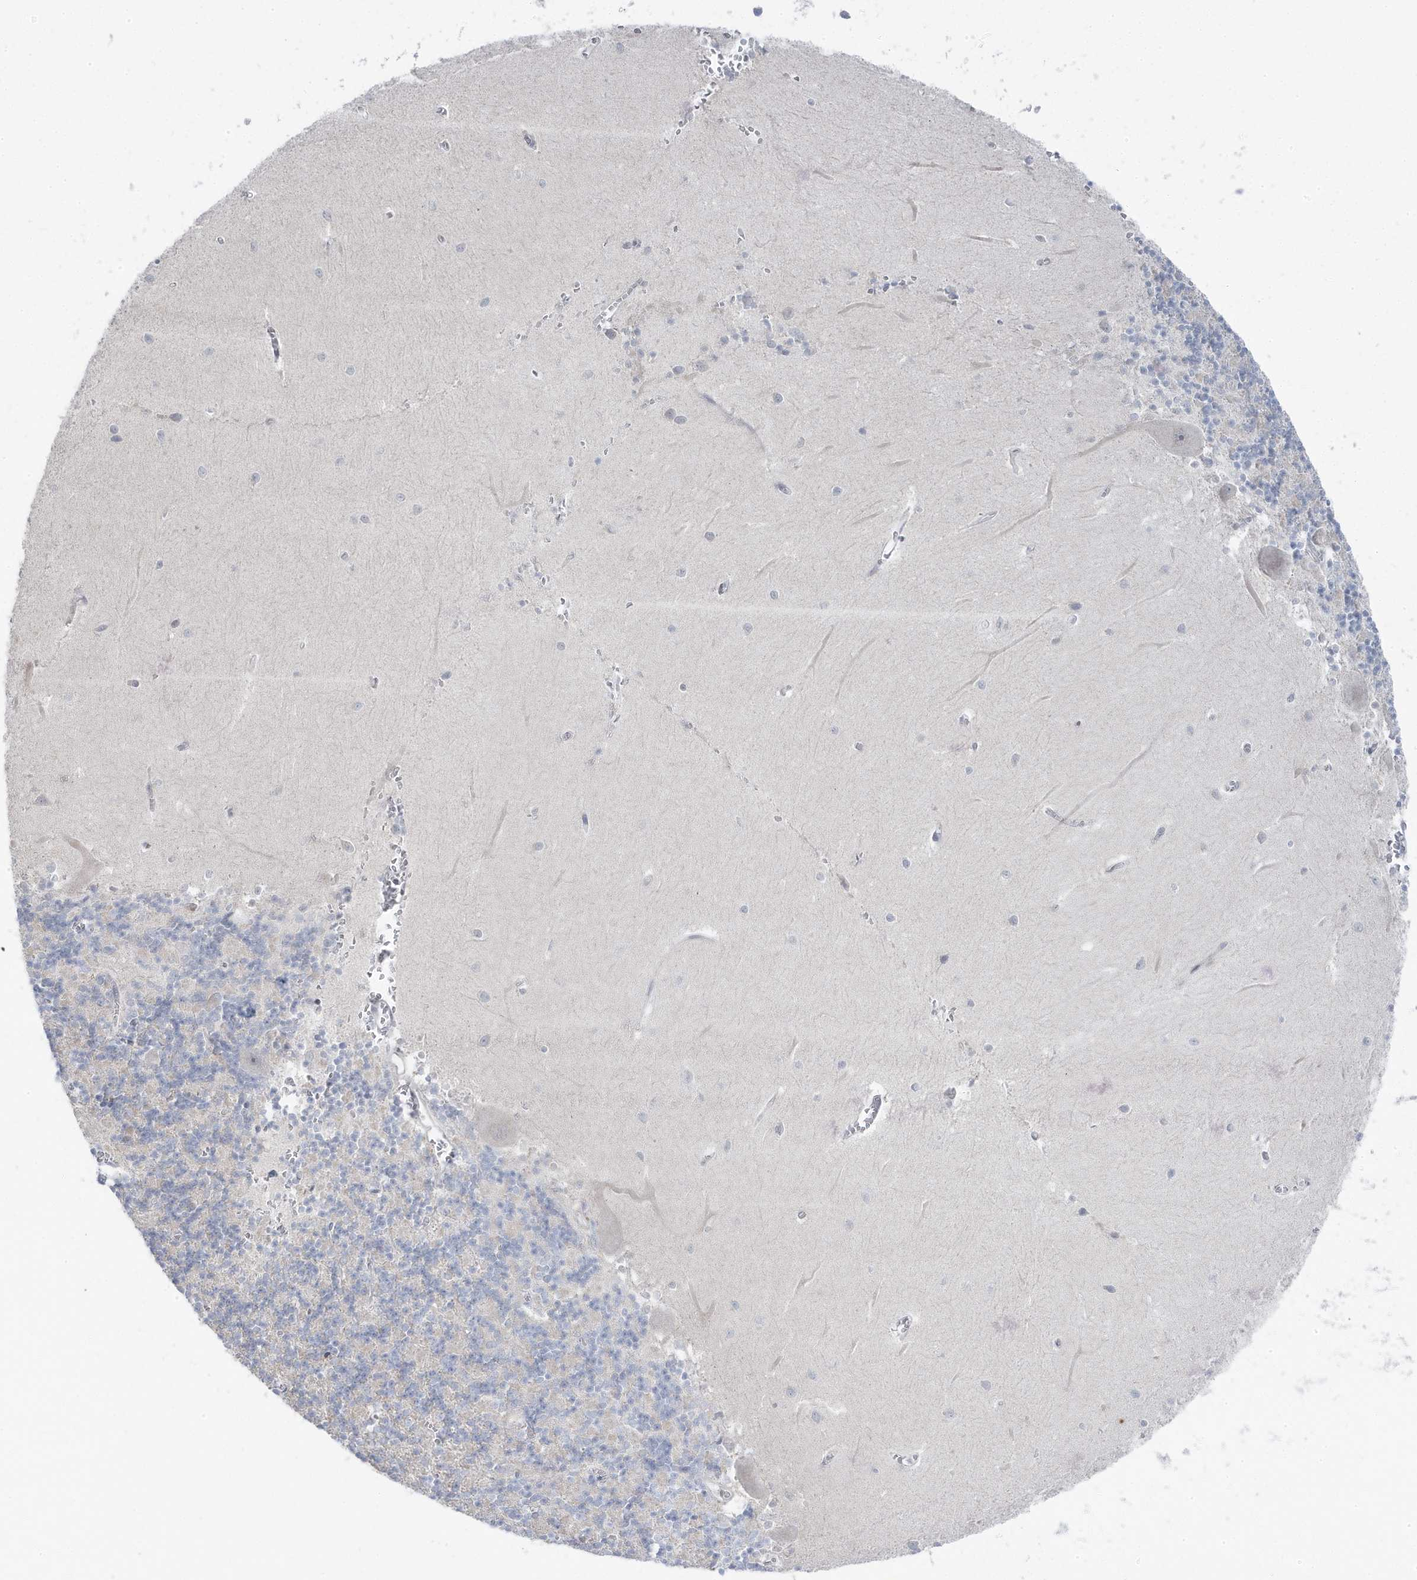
{"staining": {"intensity": "negative", "quantity": "none", "location": "none"}, "tissue": "cerebellum", "cell_type": "Cells in granular layer", "image_type": "normal", "snomed": [{"axis": "morphology", "description": "Normal tissue, NOS"}, {"axis": "topography", "description": "Cerebellum"}], "caption": "The histopathology image displays no staining of cells in granular layer in unremarkable cerebellum.", "gene": "TSEN15", "patient": {"sex": "male", "age": 37}}